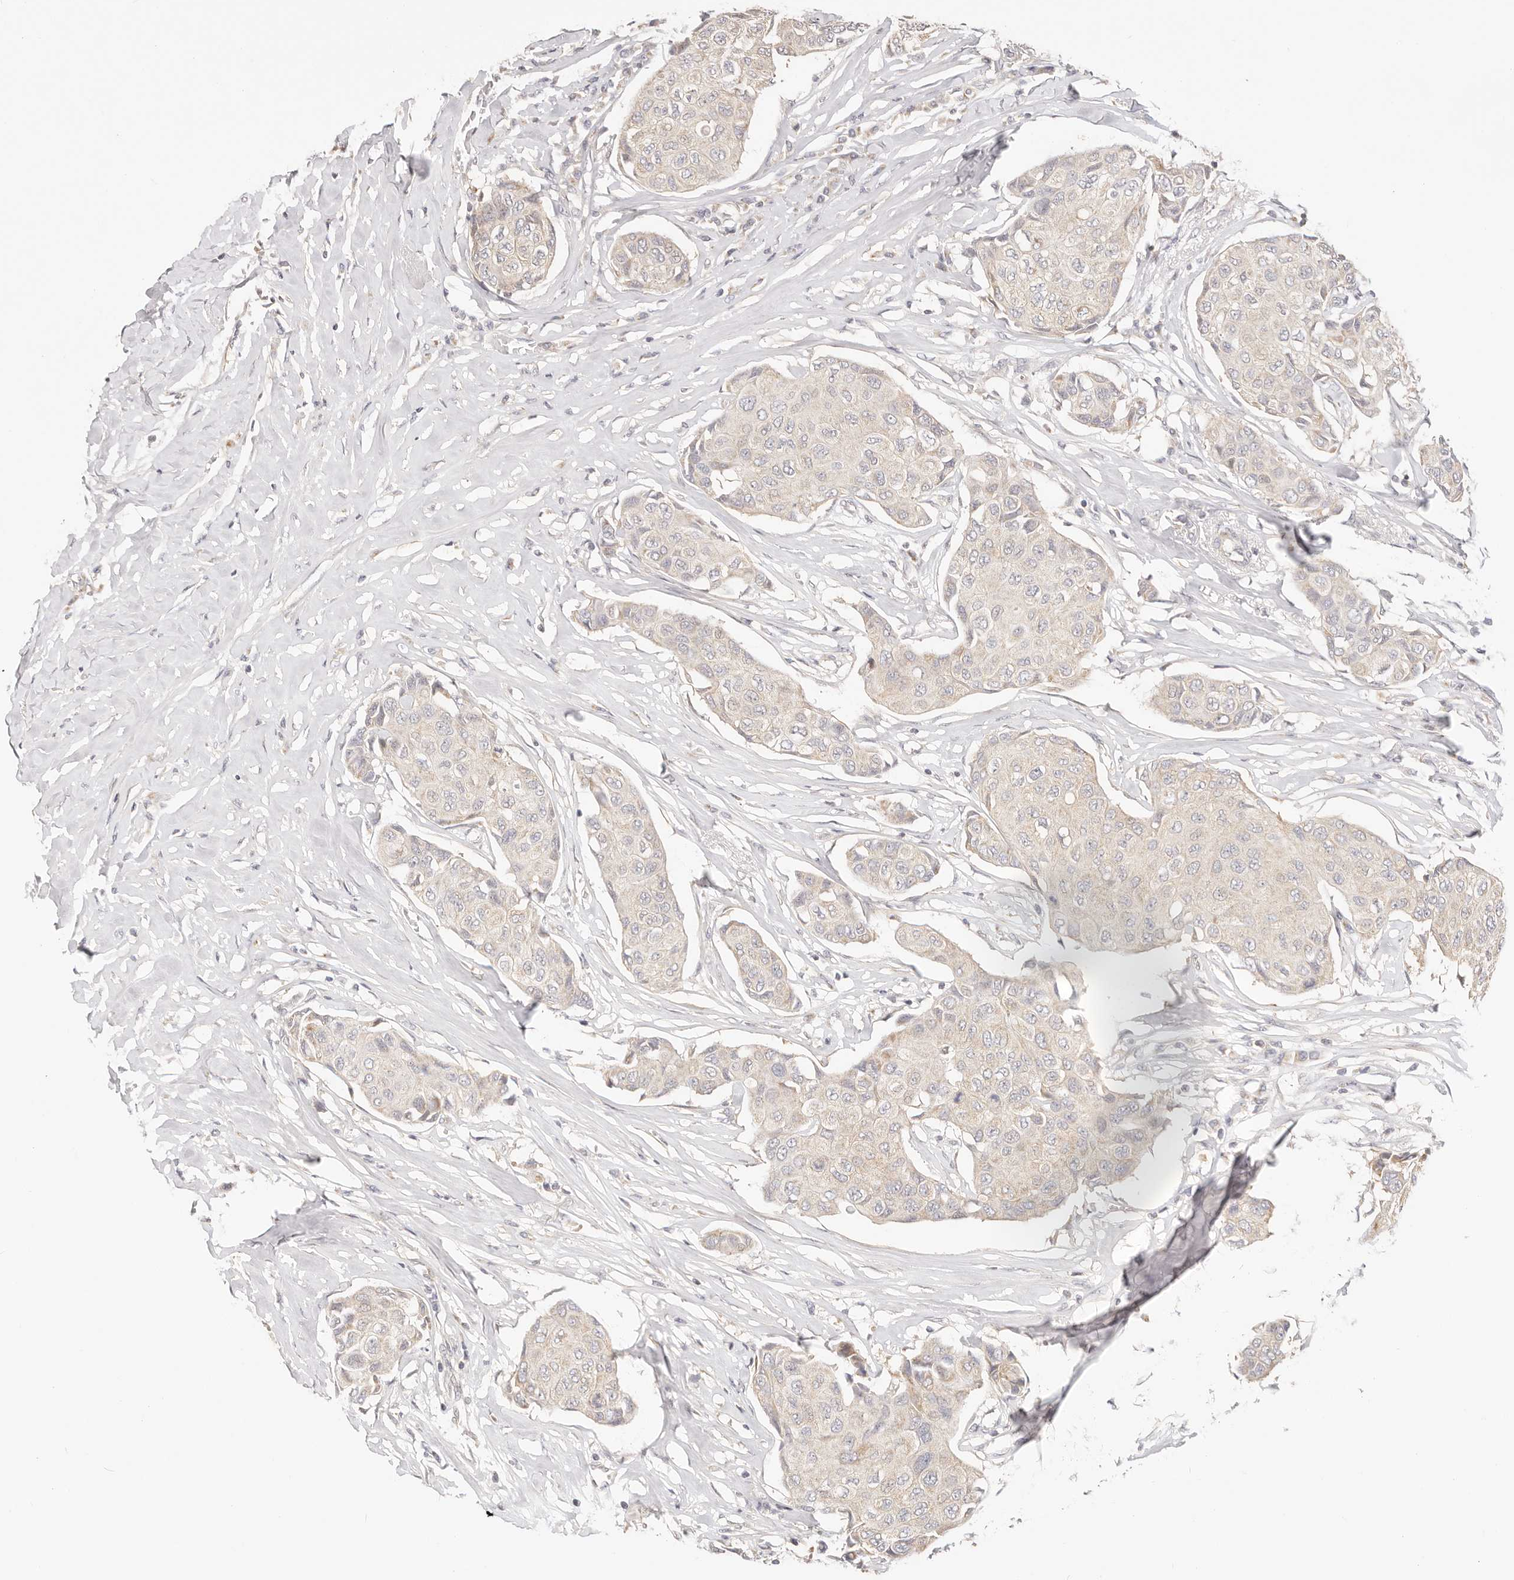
{"staining": {"intensity": "negative", "quantity": "none", "location": "none"}, "tissue": "breast cancer", "cell_type": "Tumor cells", "image_type": "cancer", "snomed": [{"axis": "morphology", "description": "Duct carcinoma"}, {"axis": "topography", "description": "Breast"}], "caption": "The micrograph shows no significant expression in tumor cells of breast cancer (infiltrating ductal carcinoma).", "gene": "KCMF1", "patient": {"sex": "female", "age": 80}}